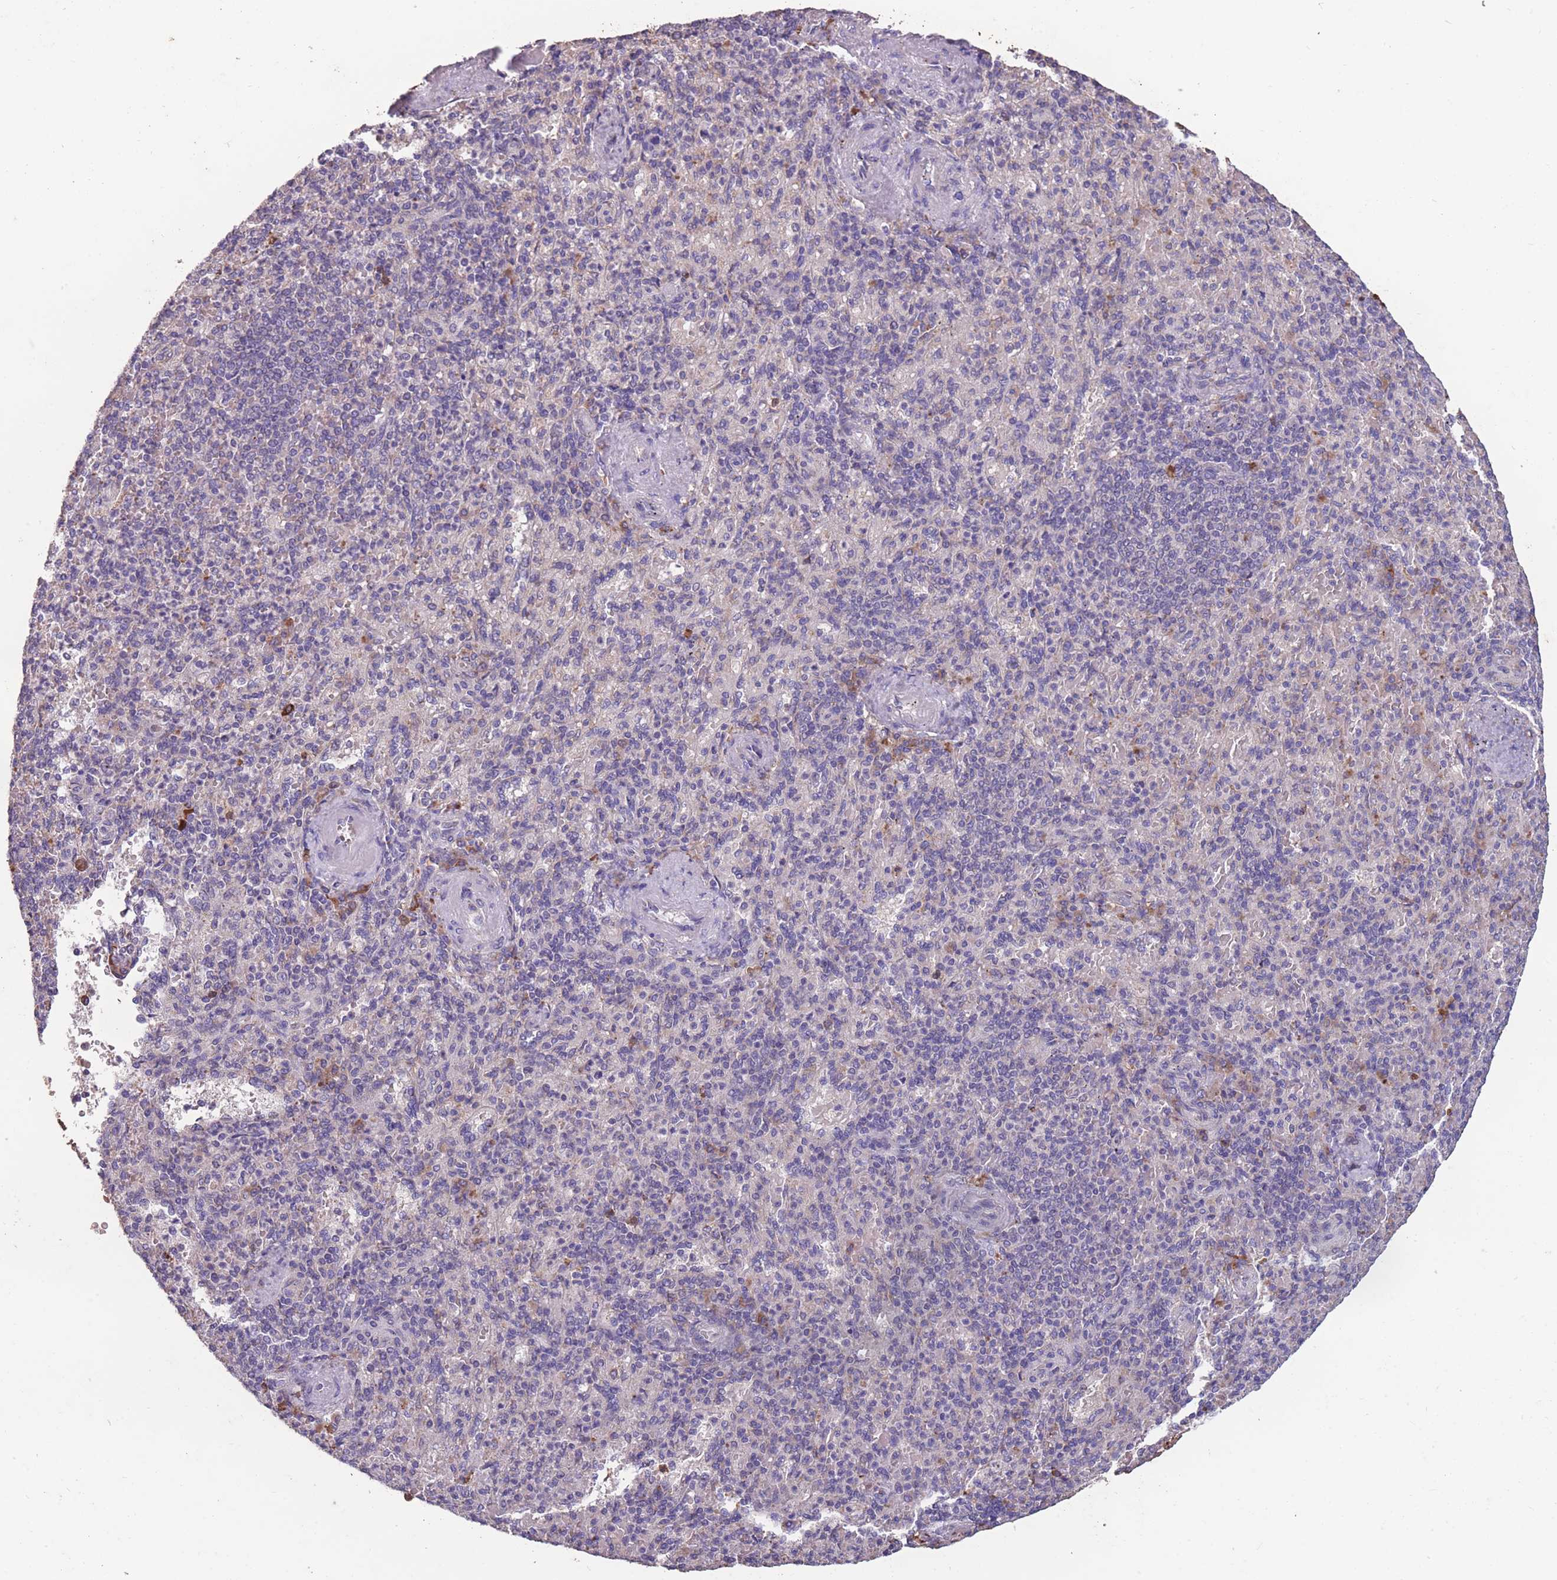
{"staining": {"intensity": "negative", "quantity": "none", "location": "none"}, "tissue": "spleen", "cell_type": "Cells in red pulp", "image_type": "normal", "snomed": [{"axis": "morphology", "description": "Normal tissue, NOS"}, {"axis": "topography", "description": "Spleen"}], "caption": "Spleen was stained to show a protein in brown. There is no significant expression in cells in red pulp. (Brightfield microscopy of DAB immunohistochemistry (IHC) at high magnification).", "gene": "STIM2", "patient": {"sex": "female", "age": 74}}